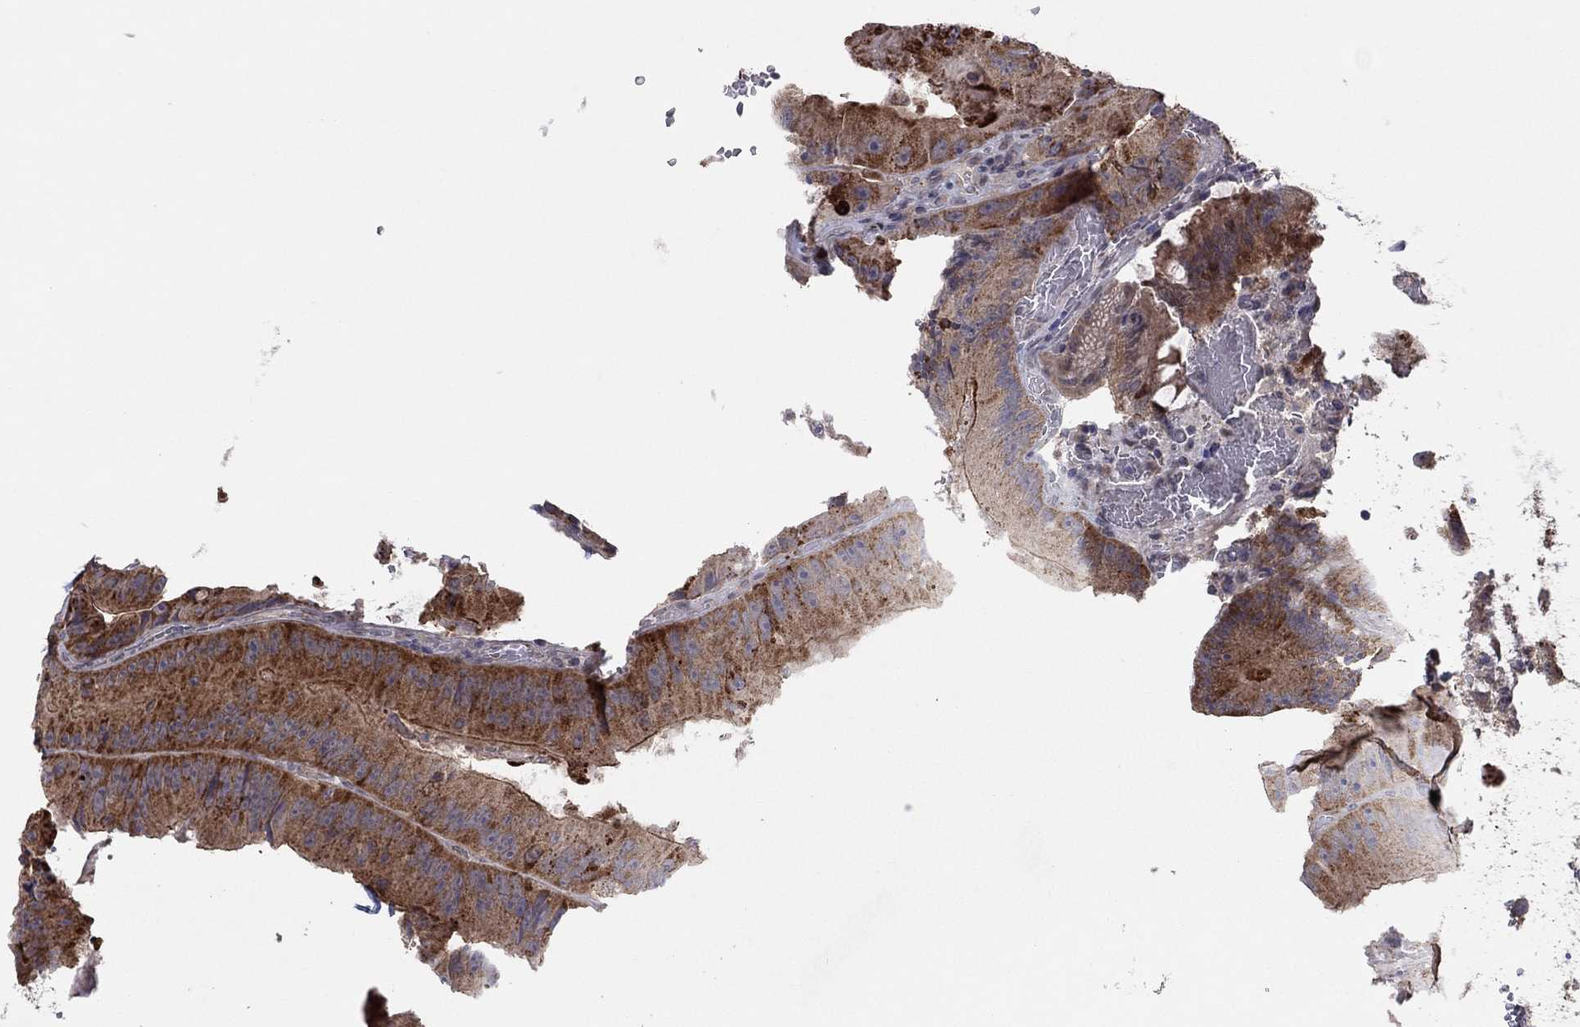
{"staining": {"intensity": "moderate", "quantity": ">75%", "location": "cytoplasmic/membranous"}, "tissue": "colorectal cancer", "cell_type": "Tumor cells", "image_type": "cancer", "snomed": [{"axis": "morphology", "description": "Adenocarcinoma, NOS"}, {"axis": "topography", "description": "Colon"}], "caption": "Colorectal adenocarcinoma was stained to show a protein in brown. There is medium levels of moderate cytoplasmic/membranous expression in approximately >75% of tumor cells.", "gene": "CRACDL", "patient": {"sex": "female", "age": 86}}